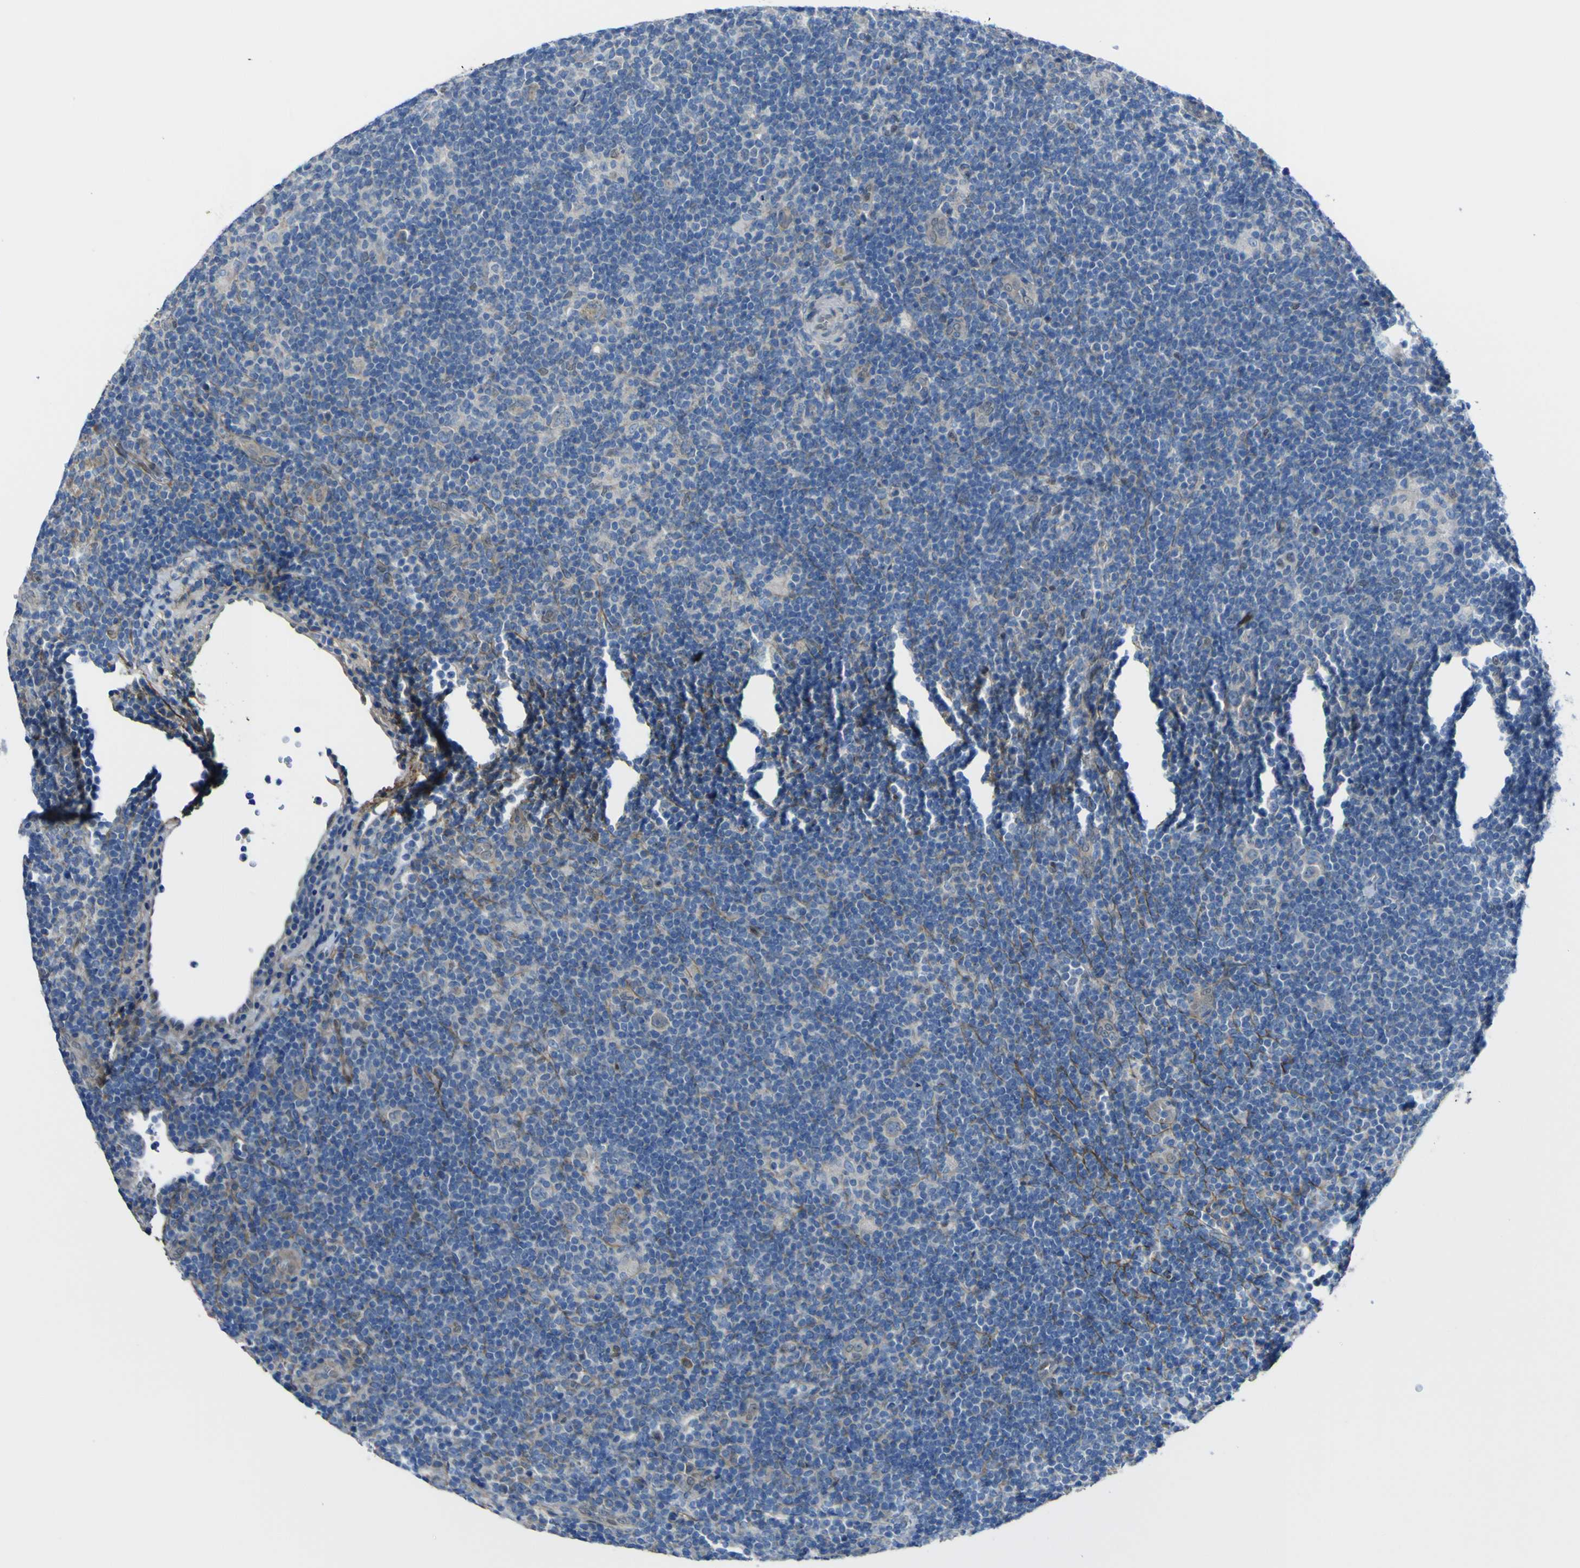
{"staining": {"intensity": "weak", "quantity": ">75%", "location": "cytoplasmic/membranous"}, "tissue": "lymphoma", "cell_type": "Tumor cells", "image_type": "cancer", "snomed": [{"axis": "morphology", "description": "Hodgkin's disease, NOS"}, {"axis": "topography", "description": "Lymph node"}], "caption": "A brown stain highlights weak cytoplasmic/membranous staining of a protein in human lymphoma tumor cells.", "gene": "LRRN1", "patient": {"sex": "female", "age": 57}}